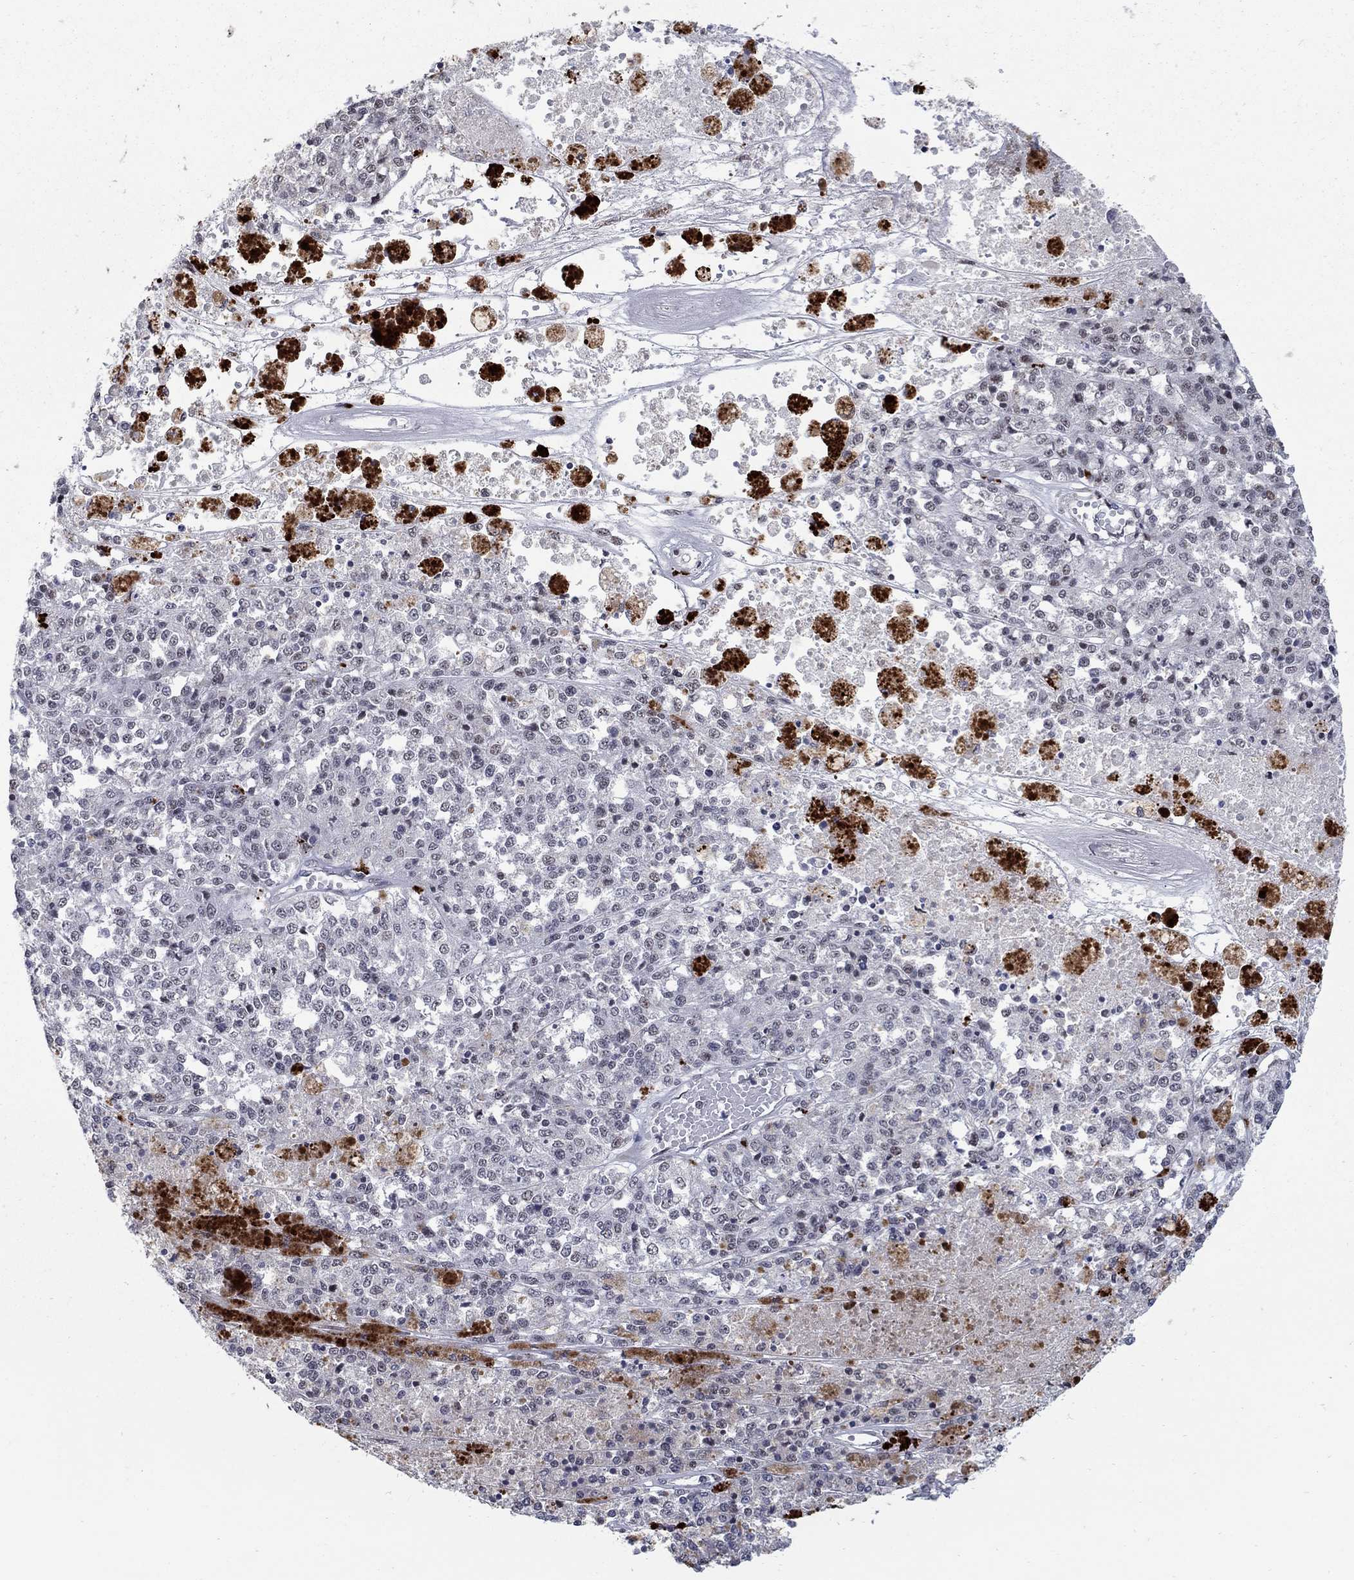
{"staining": {"intensity": "negative", "quantity": "none", "location": "none"}, "tissue": "melanoma", "cell_type": "Tumor cells", "image_type": "cancer", "snomed": [{"axis": "morphology", "description": "Malignant melanoma, Metastatic site"}, {"axis": "topography", "description": "Lymph node"}], "caption": "Human melanoma stained for a protein using immunohistochemistry (IHC) shows no positivity in tumor cells.", "gene": "PNISR", "patient": {"sex": "female", "age": 64}}